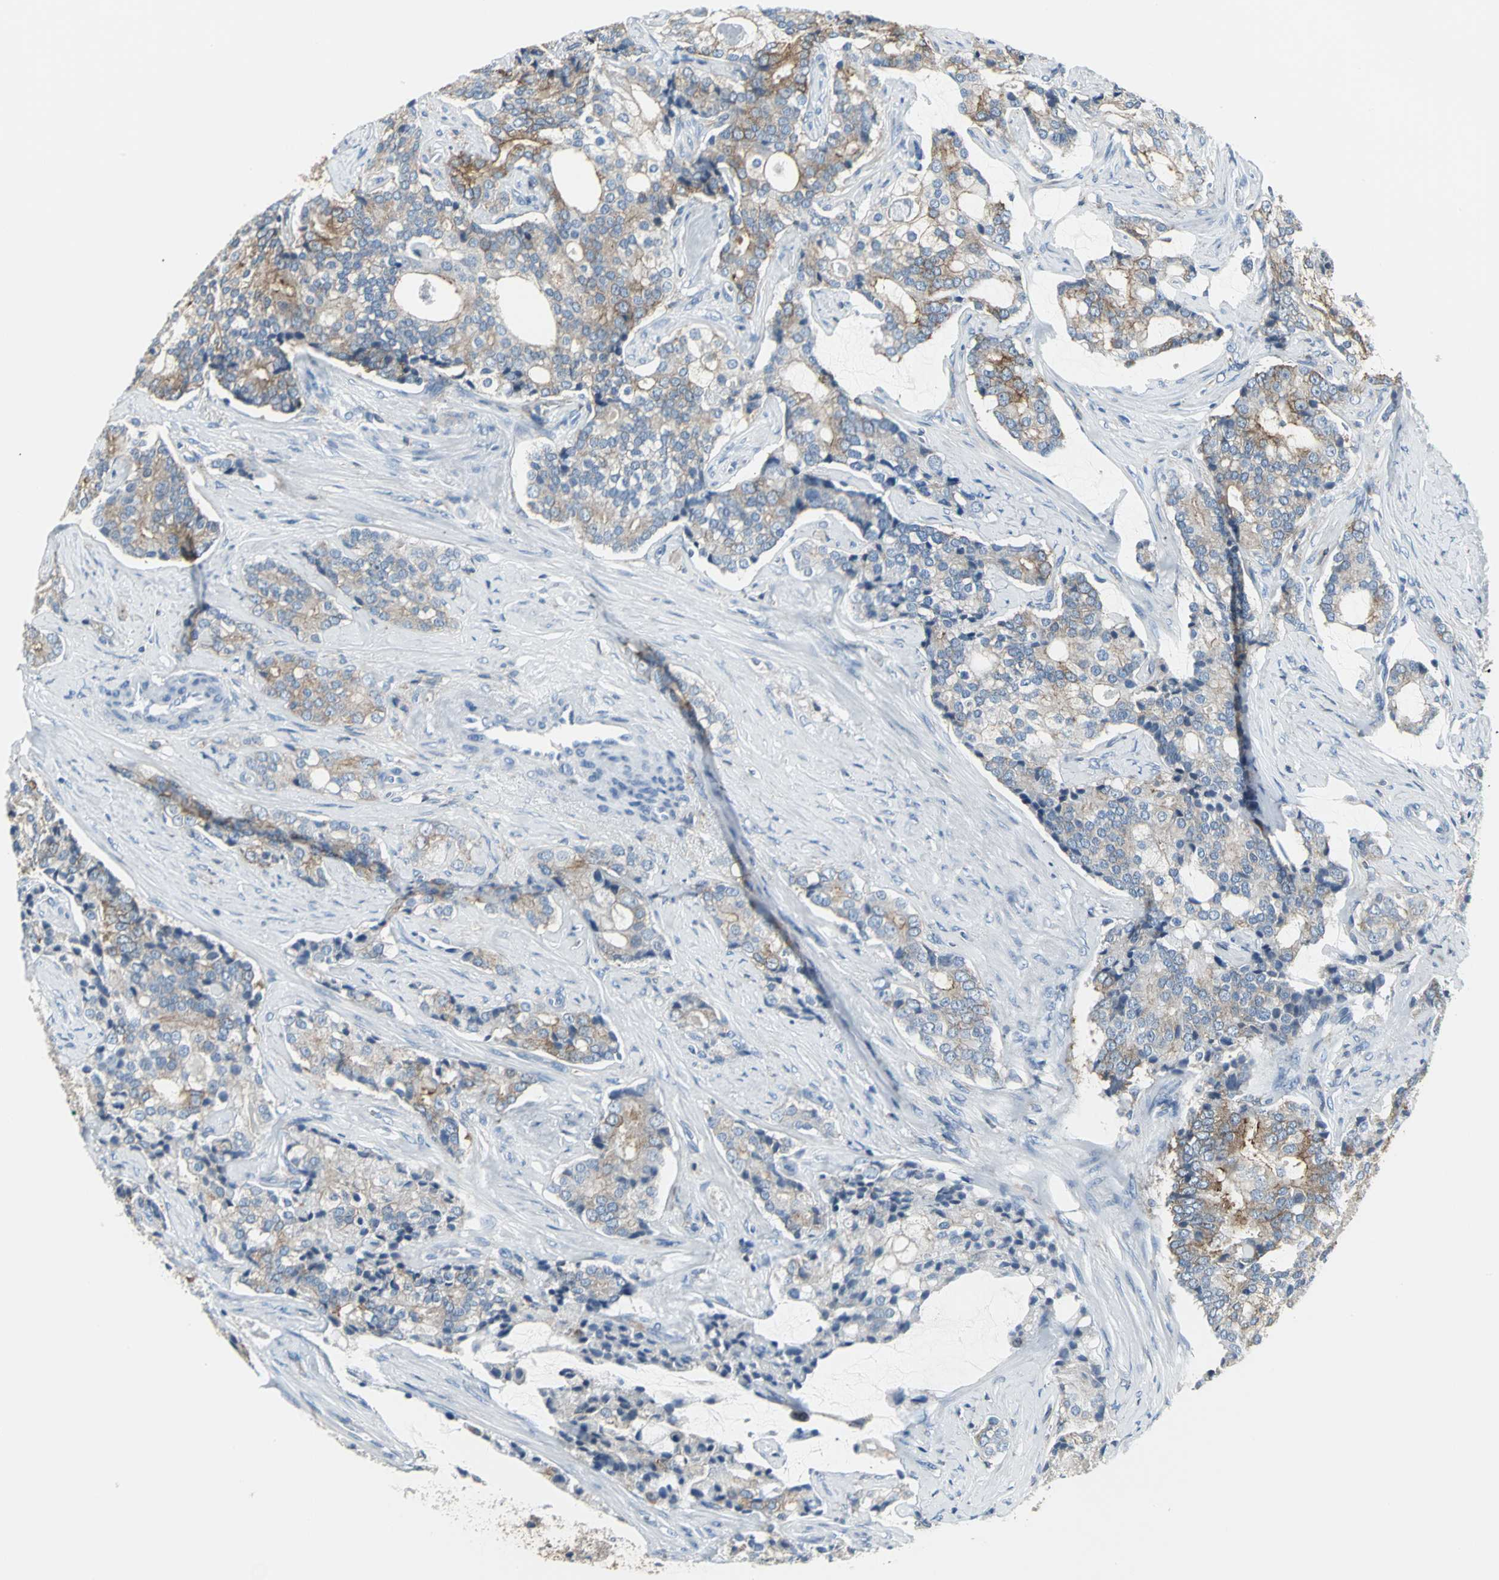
{"staining": {"intensity": "weak", "quantity": ">75%", "location": "cytoplasmic/membranous"}, "tissue": "prostate cancer", "cell_type": "Tumor cells", "image_type": "cancer", "snomed": [{"axis": "morphology", "description": "Adenocarcinoma, Low grade"}, {"axis": "topography", "description": "Prostate"}], "caption": "Immunohistochemistry of human prostate cancer demonstrates low levels of weak cytoplasmic/membranous positivity in approximately >75% of tumor cells. (brown staining indicates protein expression, while blue staining denotes nuclei).", "gene": "IQGAP2", "patient": {"sex": "male", "age": 58}}